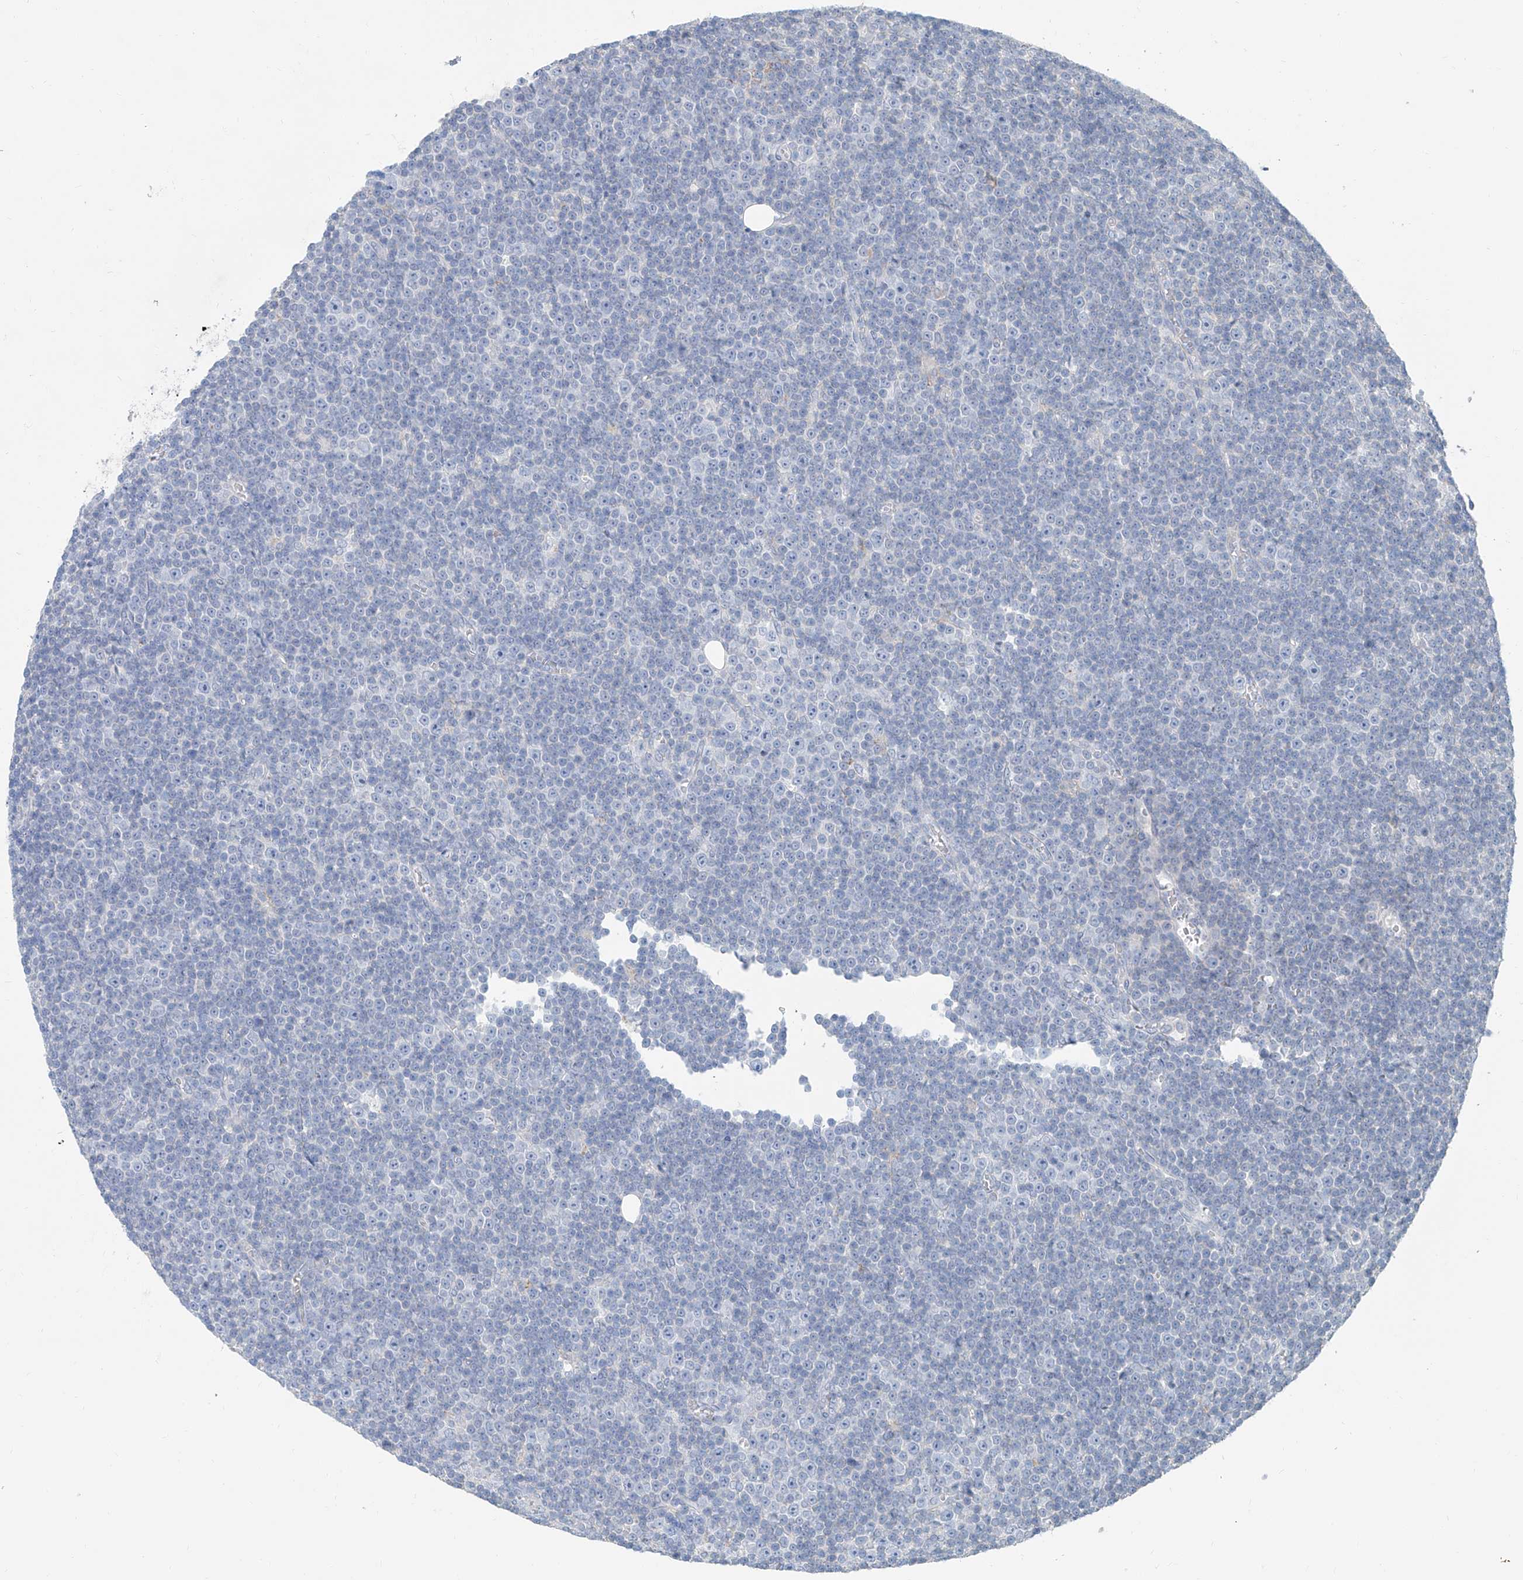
{"staining": {"intensity": "negative", "quantity": "none", "location": "none"}, "tissue": "lymphoma", "cell_type": "Tumor cells", "image_type": "cancer", "snomed": [{"axis": "morphology", "description": "Malignant lymphoma, non-Hodgkin's type, Low grade"}, {"axis": "topography", "description": "Lymph node"}], "caption": "There is no significant positivity in tumor cells of malignant lymphoma, non-Hodgkin's type (low-grade). (DAB (3,3'-diaminobenzidine) IHC, high magnification).", "gene": "ANKRD34A", "patient": {"sex": "female", "age": 67}}